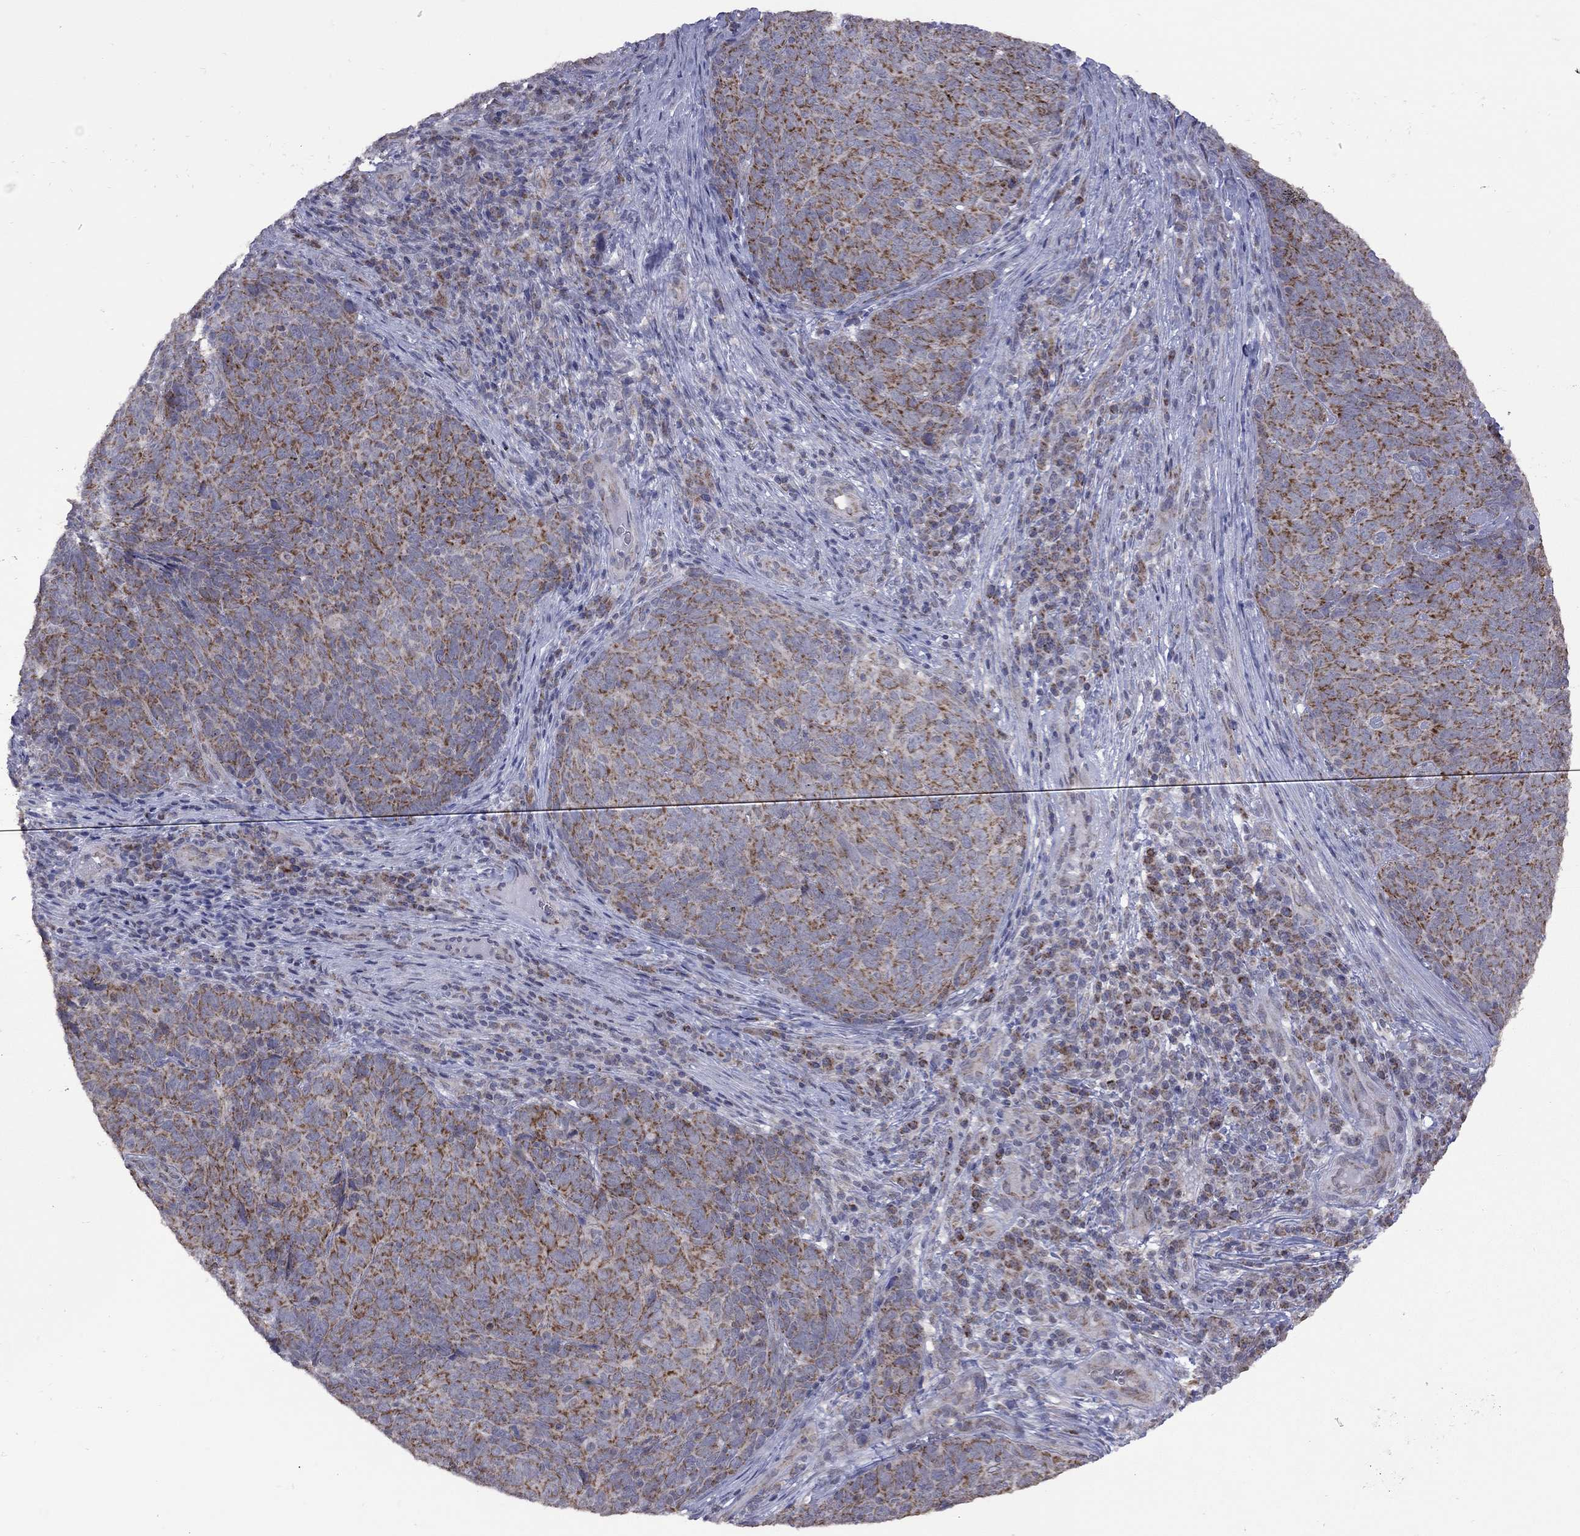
{"staining": {"intensity": "strong", "quantity": ">75%", "location": "cytoplasmic/membranous"}, "tissue": "skin cancer", "cell_type": "Tumor cells", "image_type": "cancer", "snomed": [{"axis": "morphology", "description": "Squamous cell carcinoma, NOS"}, {"axis": "topography", "description": "Skin"}, {"axis": "topography", "description": "Anal"}], "caption": "A brown stain labels strong cytoplasmic/membranous staining of a protein in human skin cancer (squamous cell carcinoma) tumor cells.", "gene": "NDUFB1", "patient": {"sex": "female", "age": 51}}